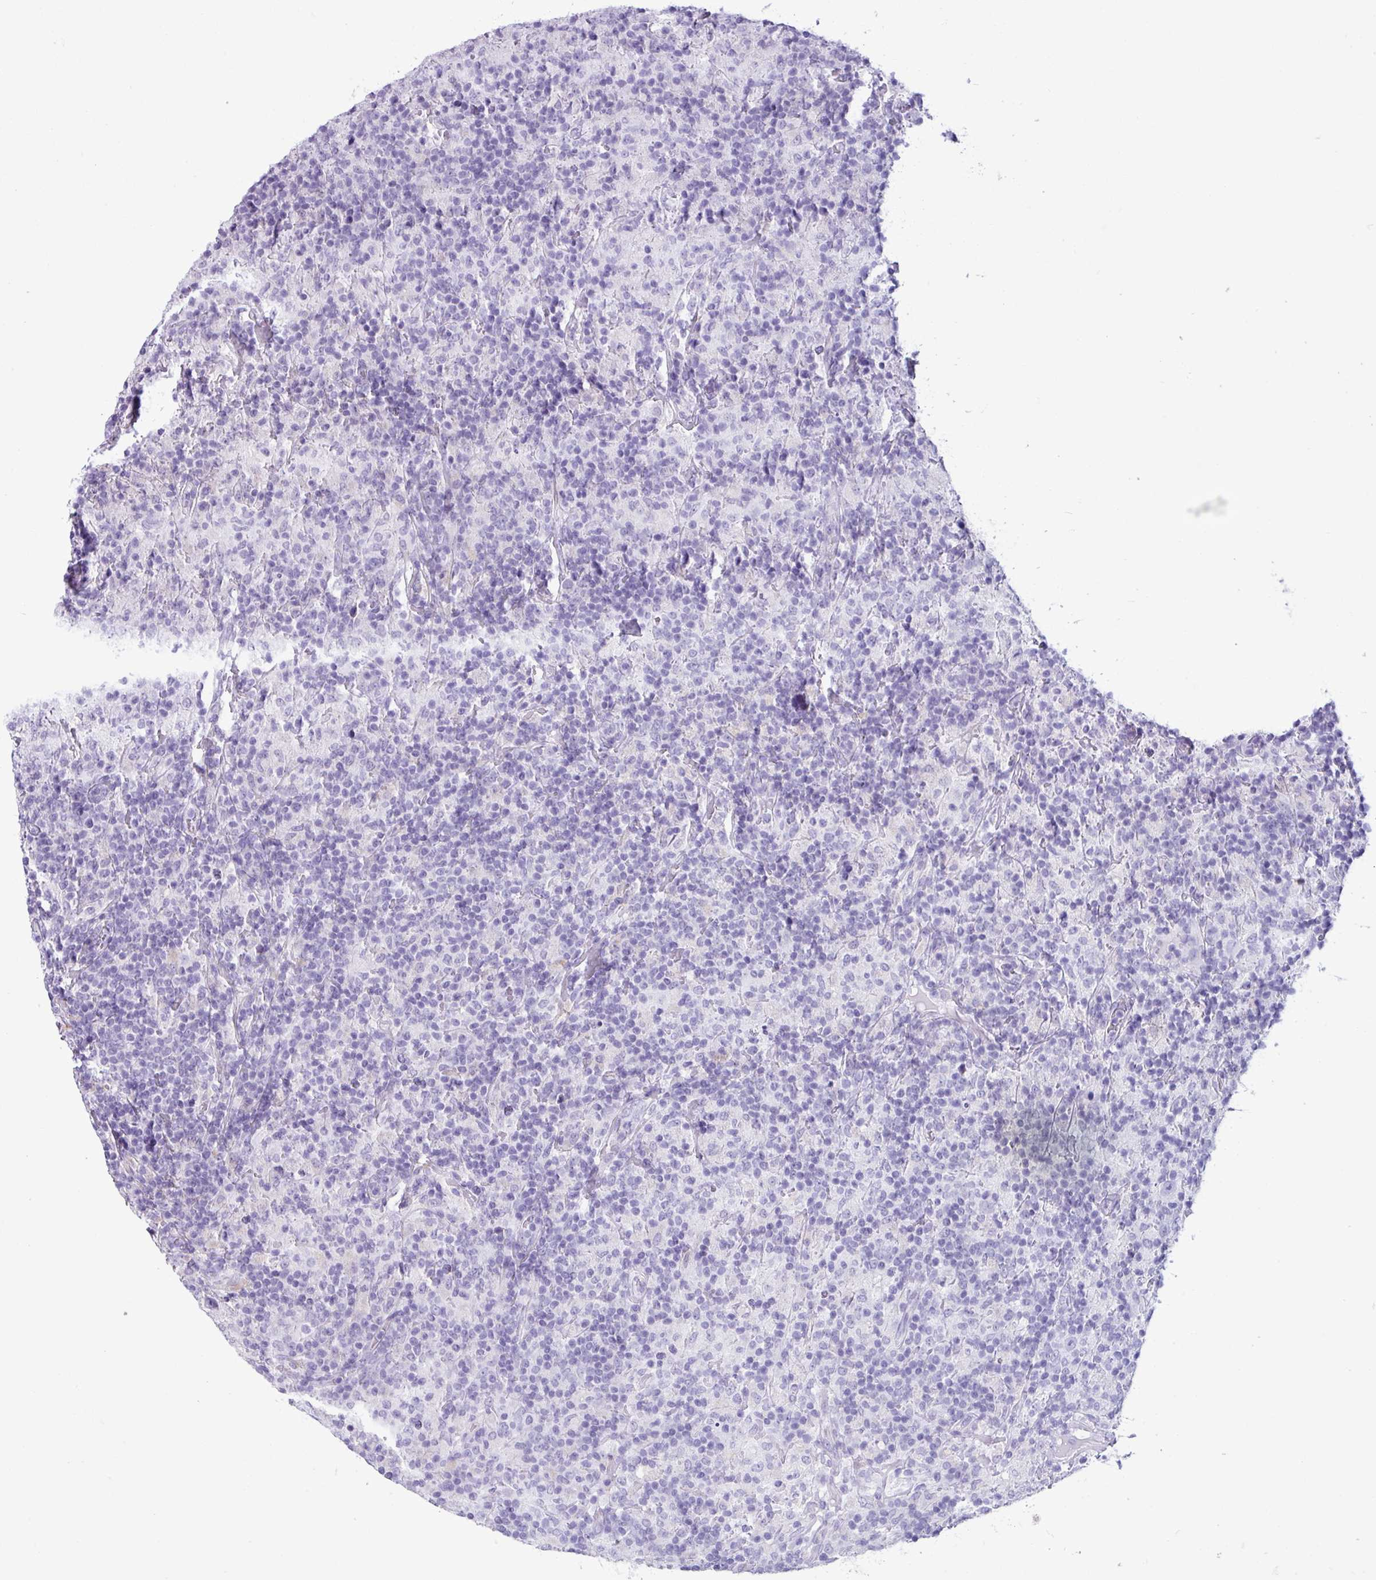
{"staining": {"intensity": "negative", "quantity": "none", "location": "none"}, "tissue": "lymphoma", "cell_type": "Tumor cells", "image_type": "cancer", "snomed": [{"axis": "morphology", "description": "Hodgkin's disease, NOS"}, {"axis": "topography", "description": "Lymph node"}], "caption": "Tumor cells show no significant positivity in Hodgkin's disease.", "gene": "AGO3", "patient": {"sex": "male", "age": 70}}